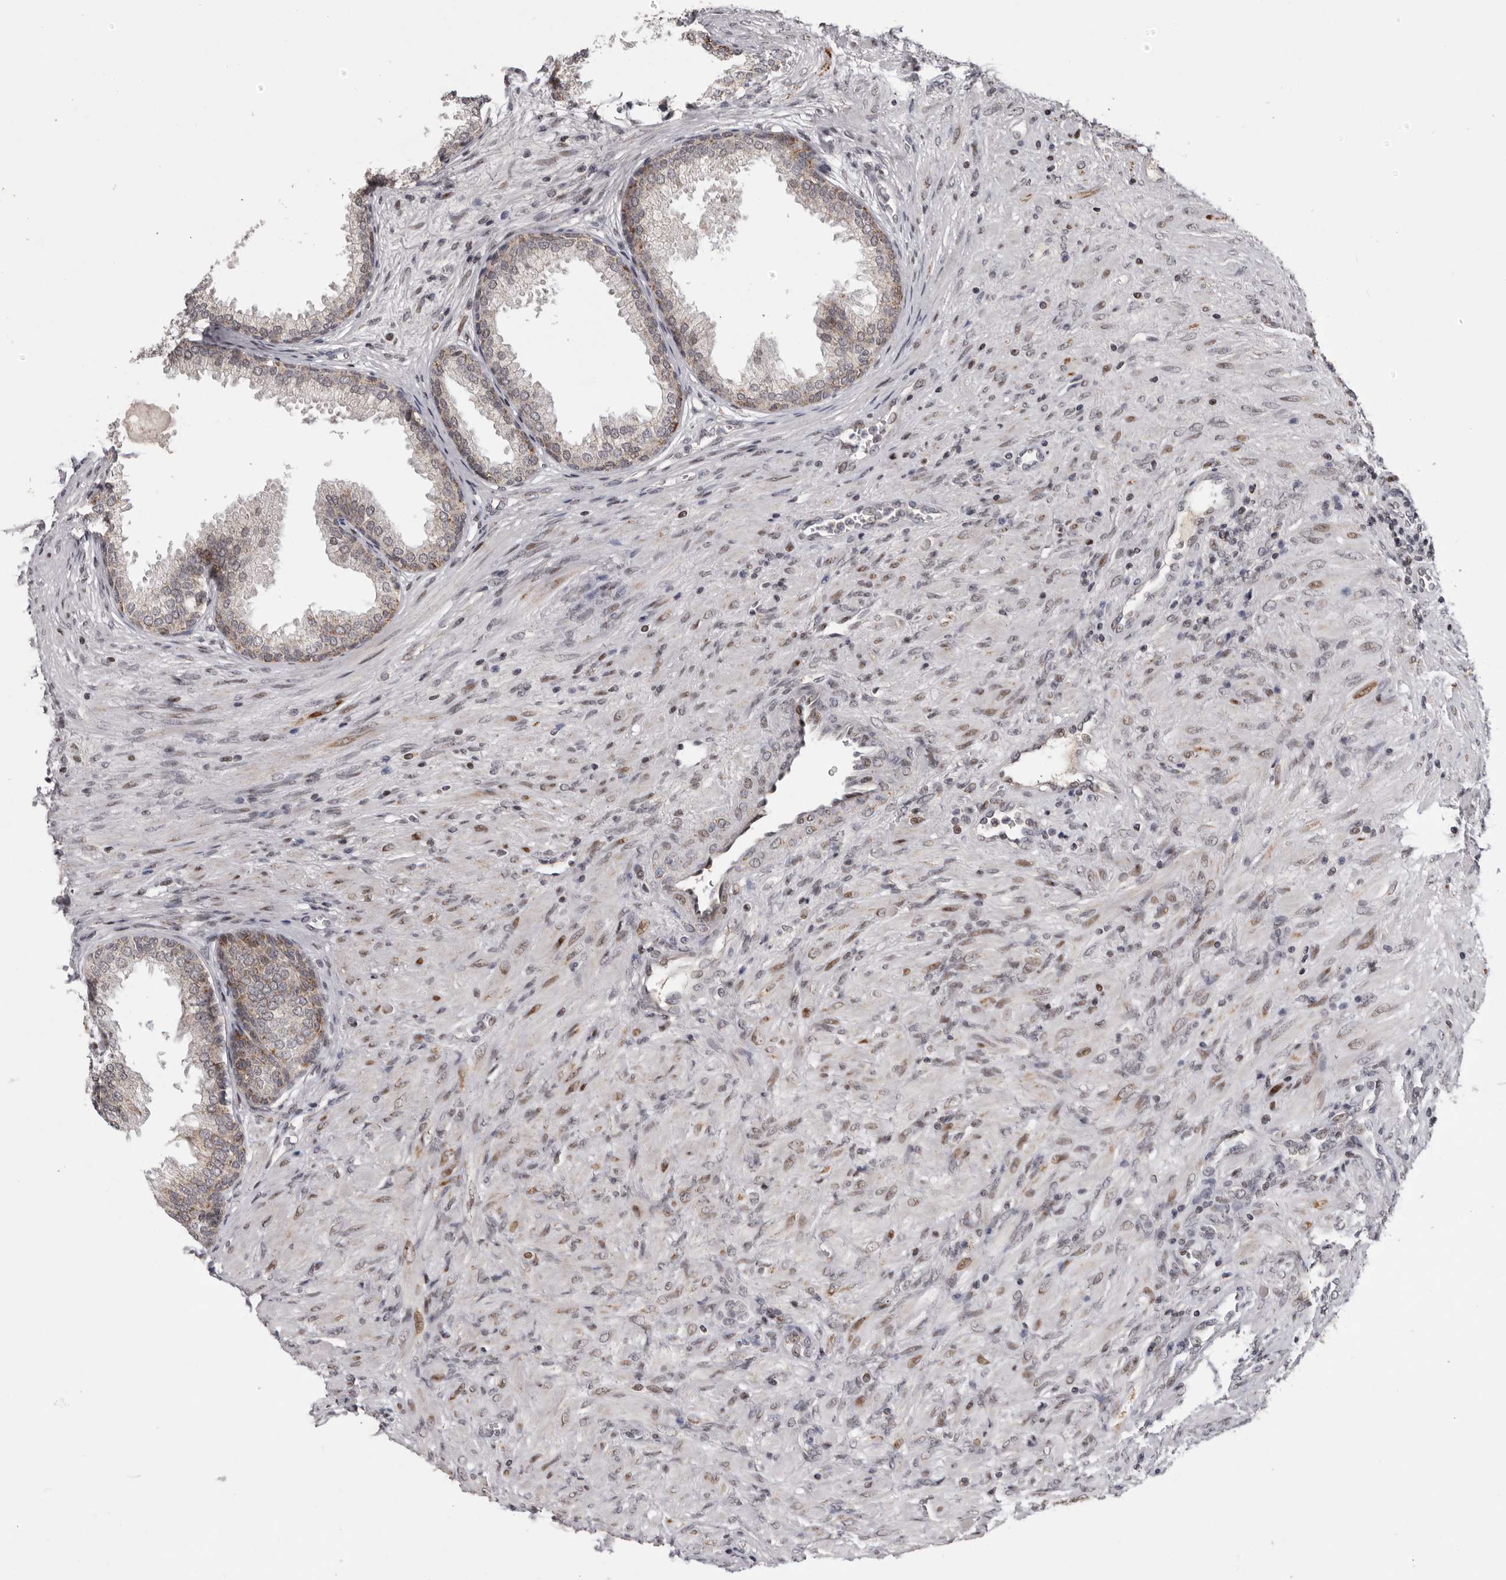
{"staining": {"intensity": "moderate", "quantity": ">75%", "location": "cytoplasmic/membranous"}, "tissue": "prostate", "cell_type": "Glandular cells", "image_type": "normal", "snomed": [{"axis": "morphology", "description": "Normal tissue, NOS"}, {"axis": "topography", "description": "Prostate"}], "caption": "Moderate cytoplasmic/membranous protein expression is seen in about >75% of glandular cells in prostate. (IHC, brightfield microscopy, high magnification).", "gene": "C17orf99", "patient": {"sex": "male", "age": 76}}